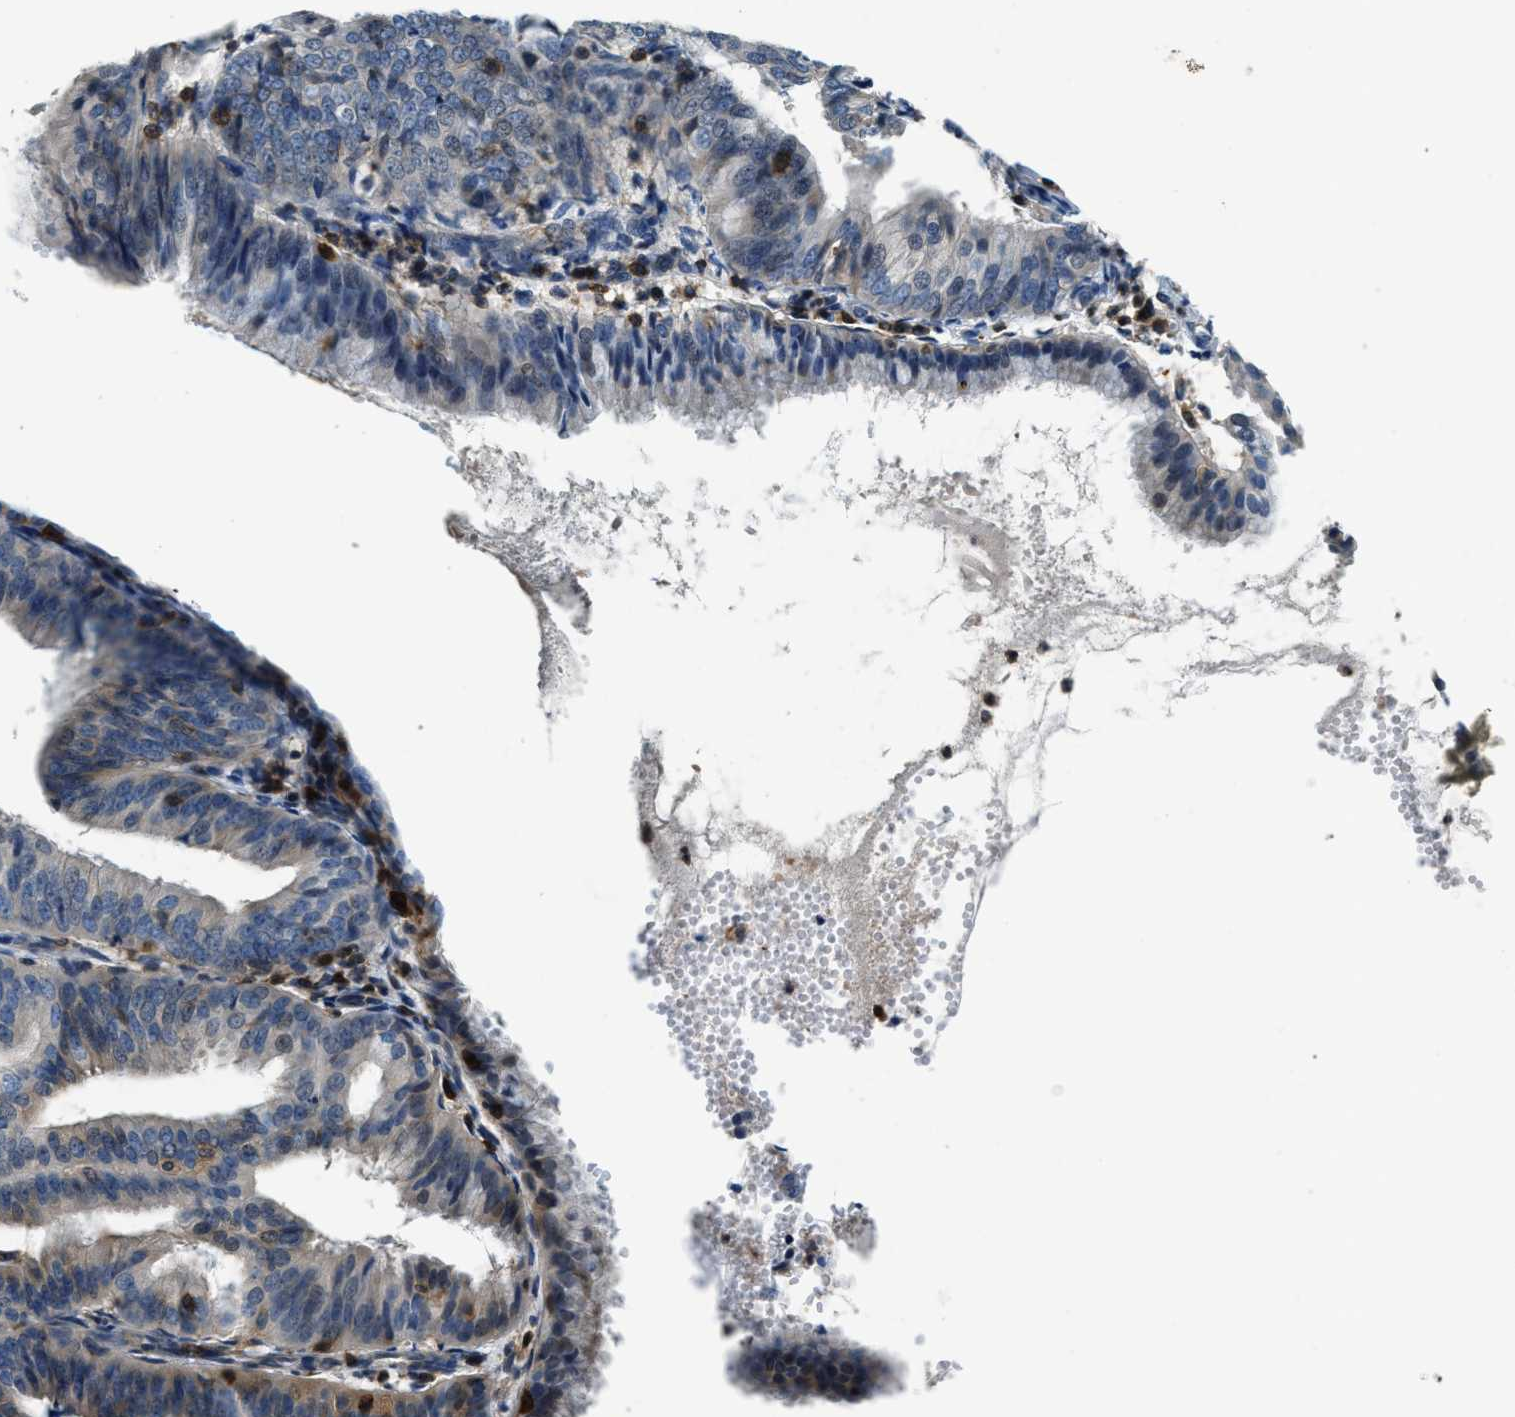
{"staining": {"intensity": "weak", "quantity": "<25%", "location": "cytoplasmic/membranous"}, "tissue": "endometrial cancer", "cell_type": "Tumor cells", "image_type": "cancer", "snomed": [{"axis": "morphology", "description": "Adenocarcinoma, NOS"}, {"axis": "topography", "description": "Endometrium"}], "caption": "Tumor cells show no significant protein expression in endometrial cancer (adenocarcinoma).", "gene": "MYO1G", "patient": {"sex": "female", "age": 63}}